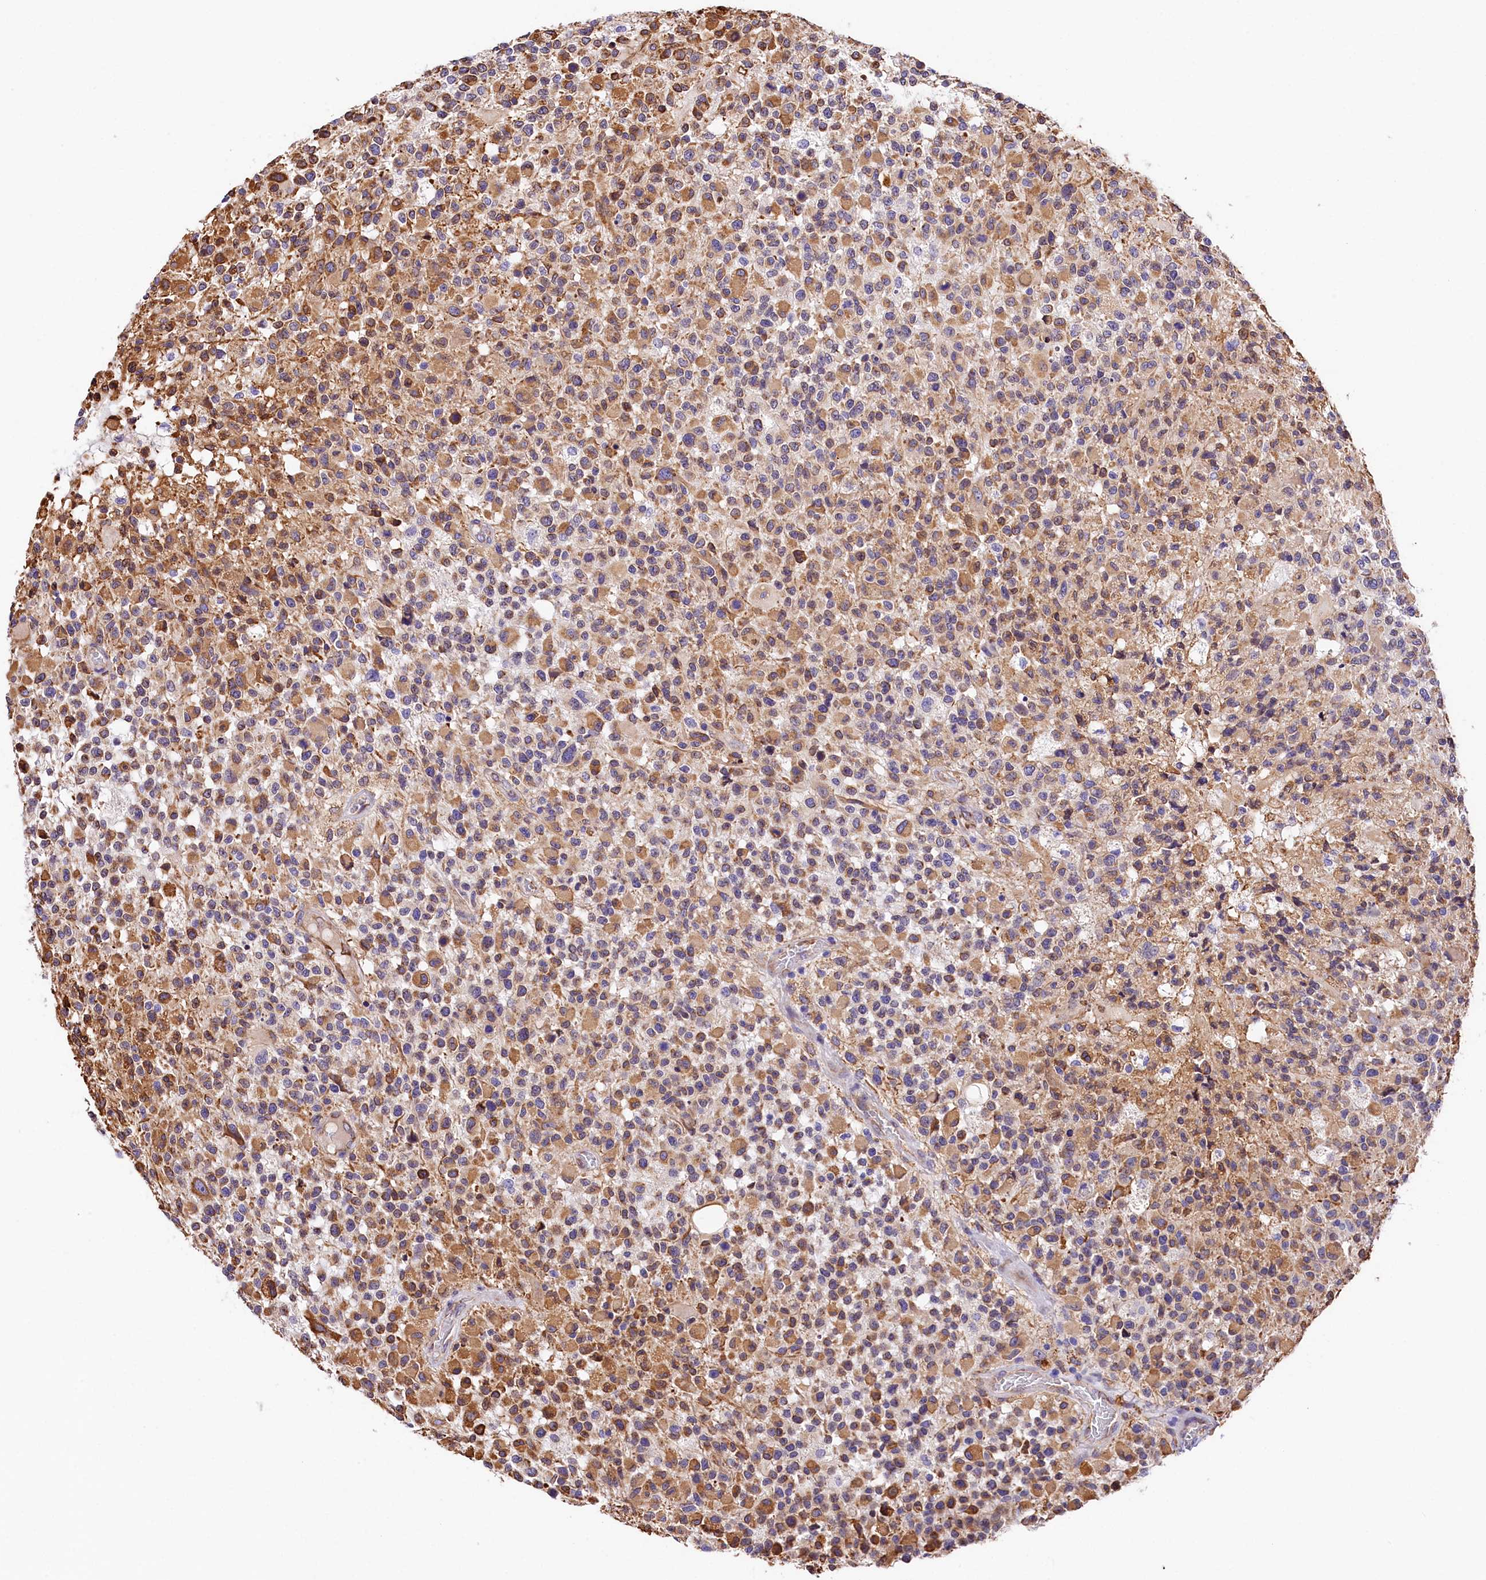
{"staining": {"intensity": "moderate", "quantity": "25%-75%", "location": "cytoplasmic/membranous"}, "tissue": "glioma", "cell_type": "Tumor cells", "image_type": "cancer", "snomed": [{"axis": "morphology", "description": "Glioma, malignant, High grade"}, {"axis": "morphology", "description": "Glioblastoma, NOS"}, {"axis": "topography", "description": "Brain"}], "caption": "Protein expression analysis of human malignant glioma (high-grade) reveals moderate cytoplasmic/membranous staining in approximately 25%-75% of tumor cells. The protein is stained brown, and the nuclei are stained in blue (DAB (3,3'-diaminobenzidine) IHC with brightfield microscopy, high magnification).", "gene": "ITGA1", "patient": {"sex": "male", "age": 60}}